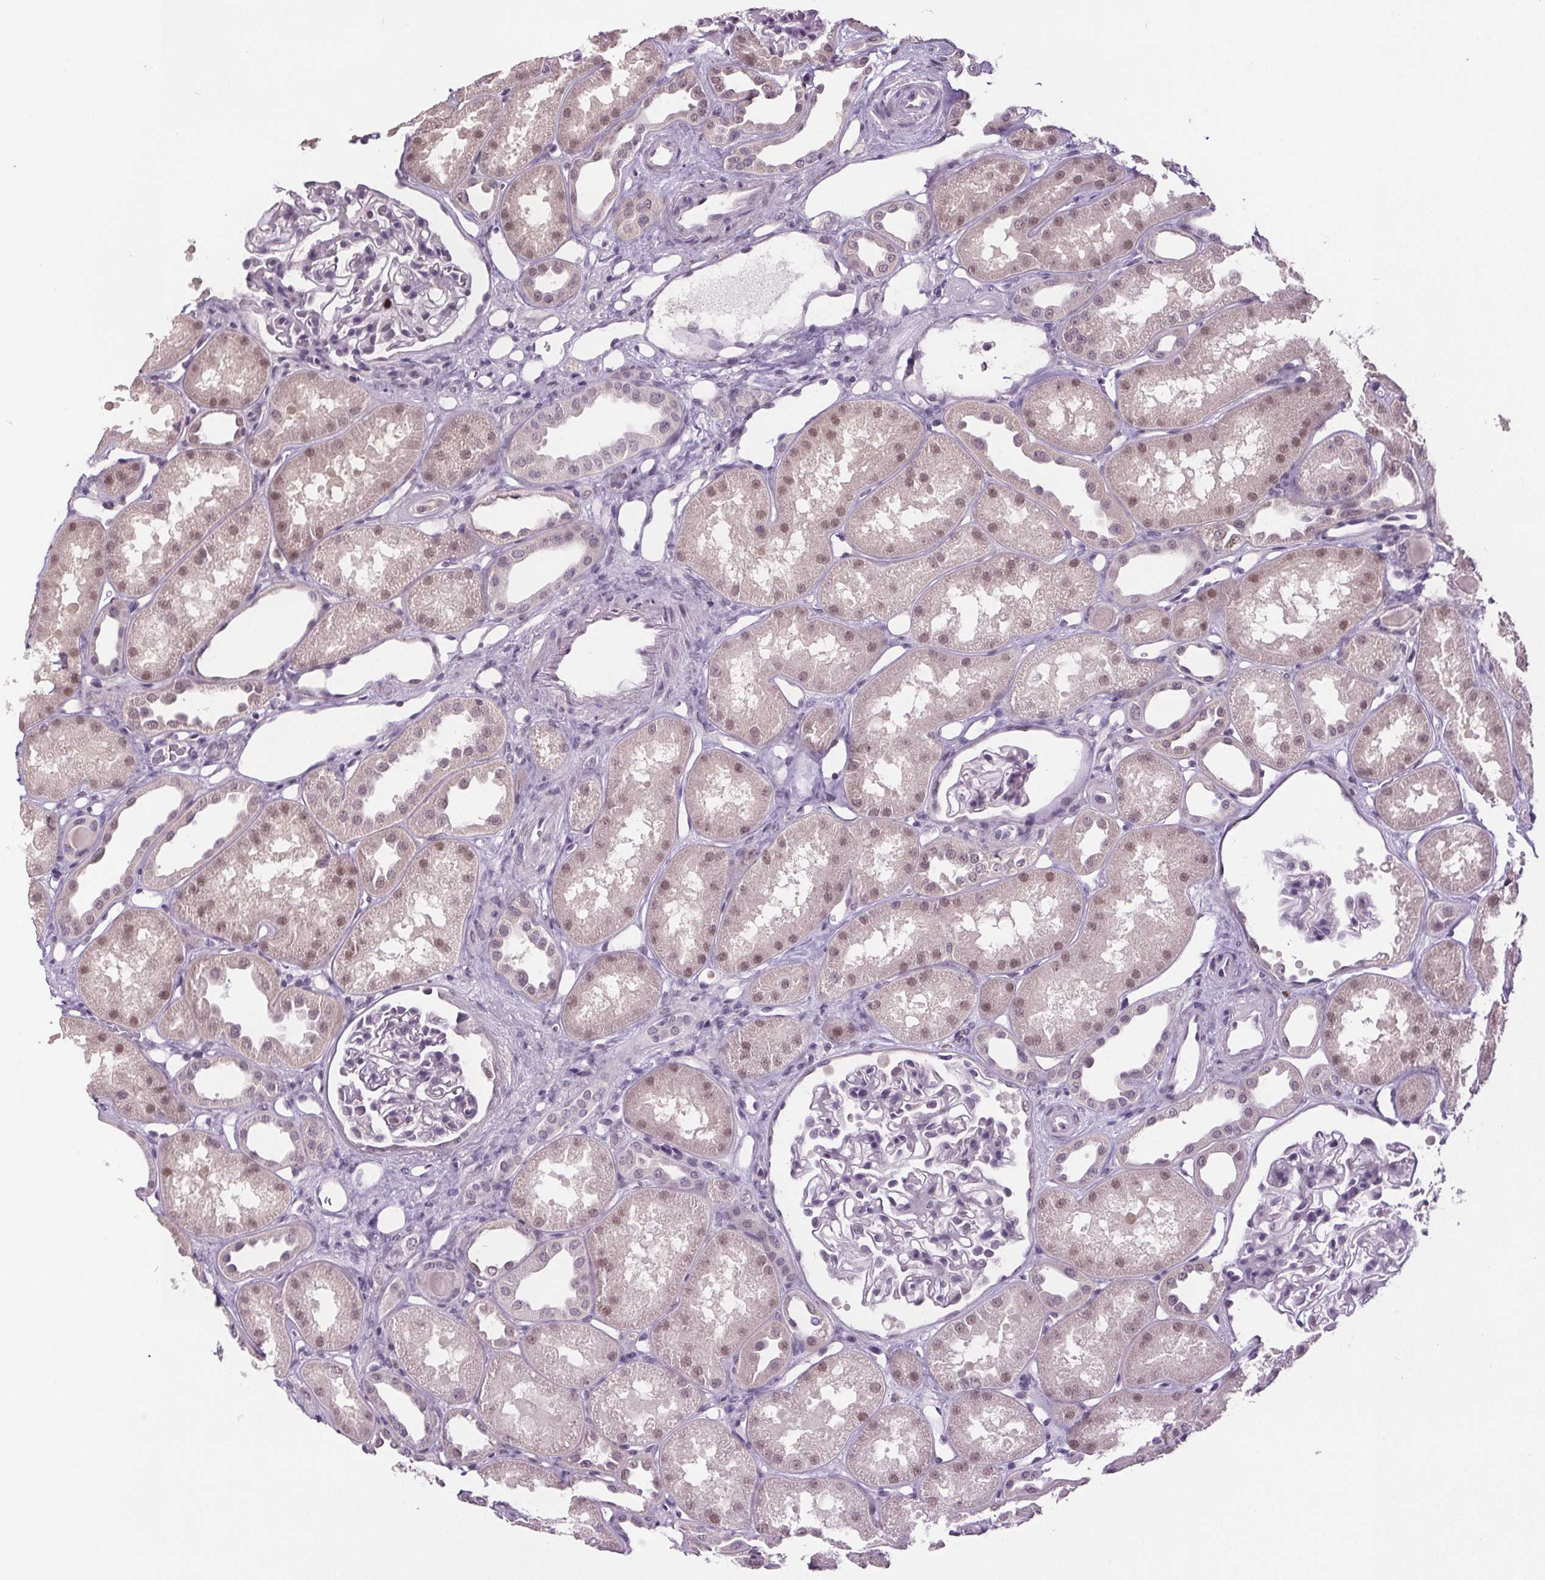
{"staining": {"intensity": "negative", "quantity": "none", "location": "none"}, "tissue": "kidney", "cell_type": "Cells in glomeruli", "image_type": "normal", "snomed": [{"axis": "morphology", "description": "Normal tissue, NOS"}, {"axis": "topography", "description": "Kidney"}], "caption": "Immunohistochemistry image of benign kidney: kidney stained with DAB exhibits no significant protein positivity in cells in glomeruli.", "gene": "CENPF", "patient": {"sex": "male", "age": 61}}